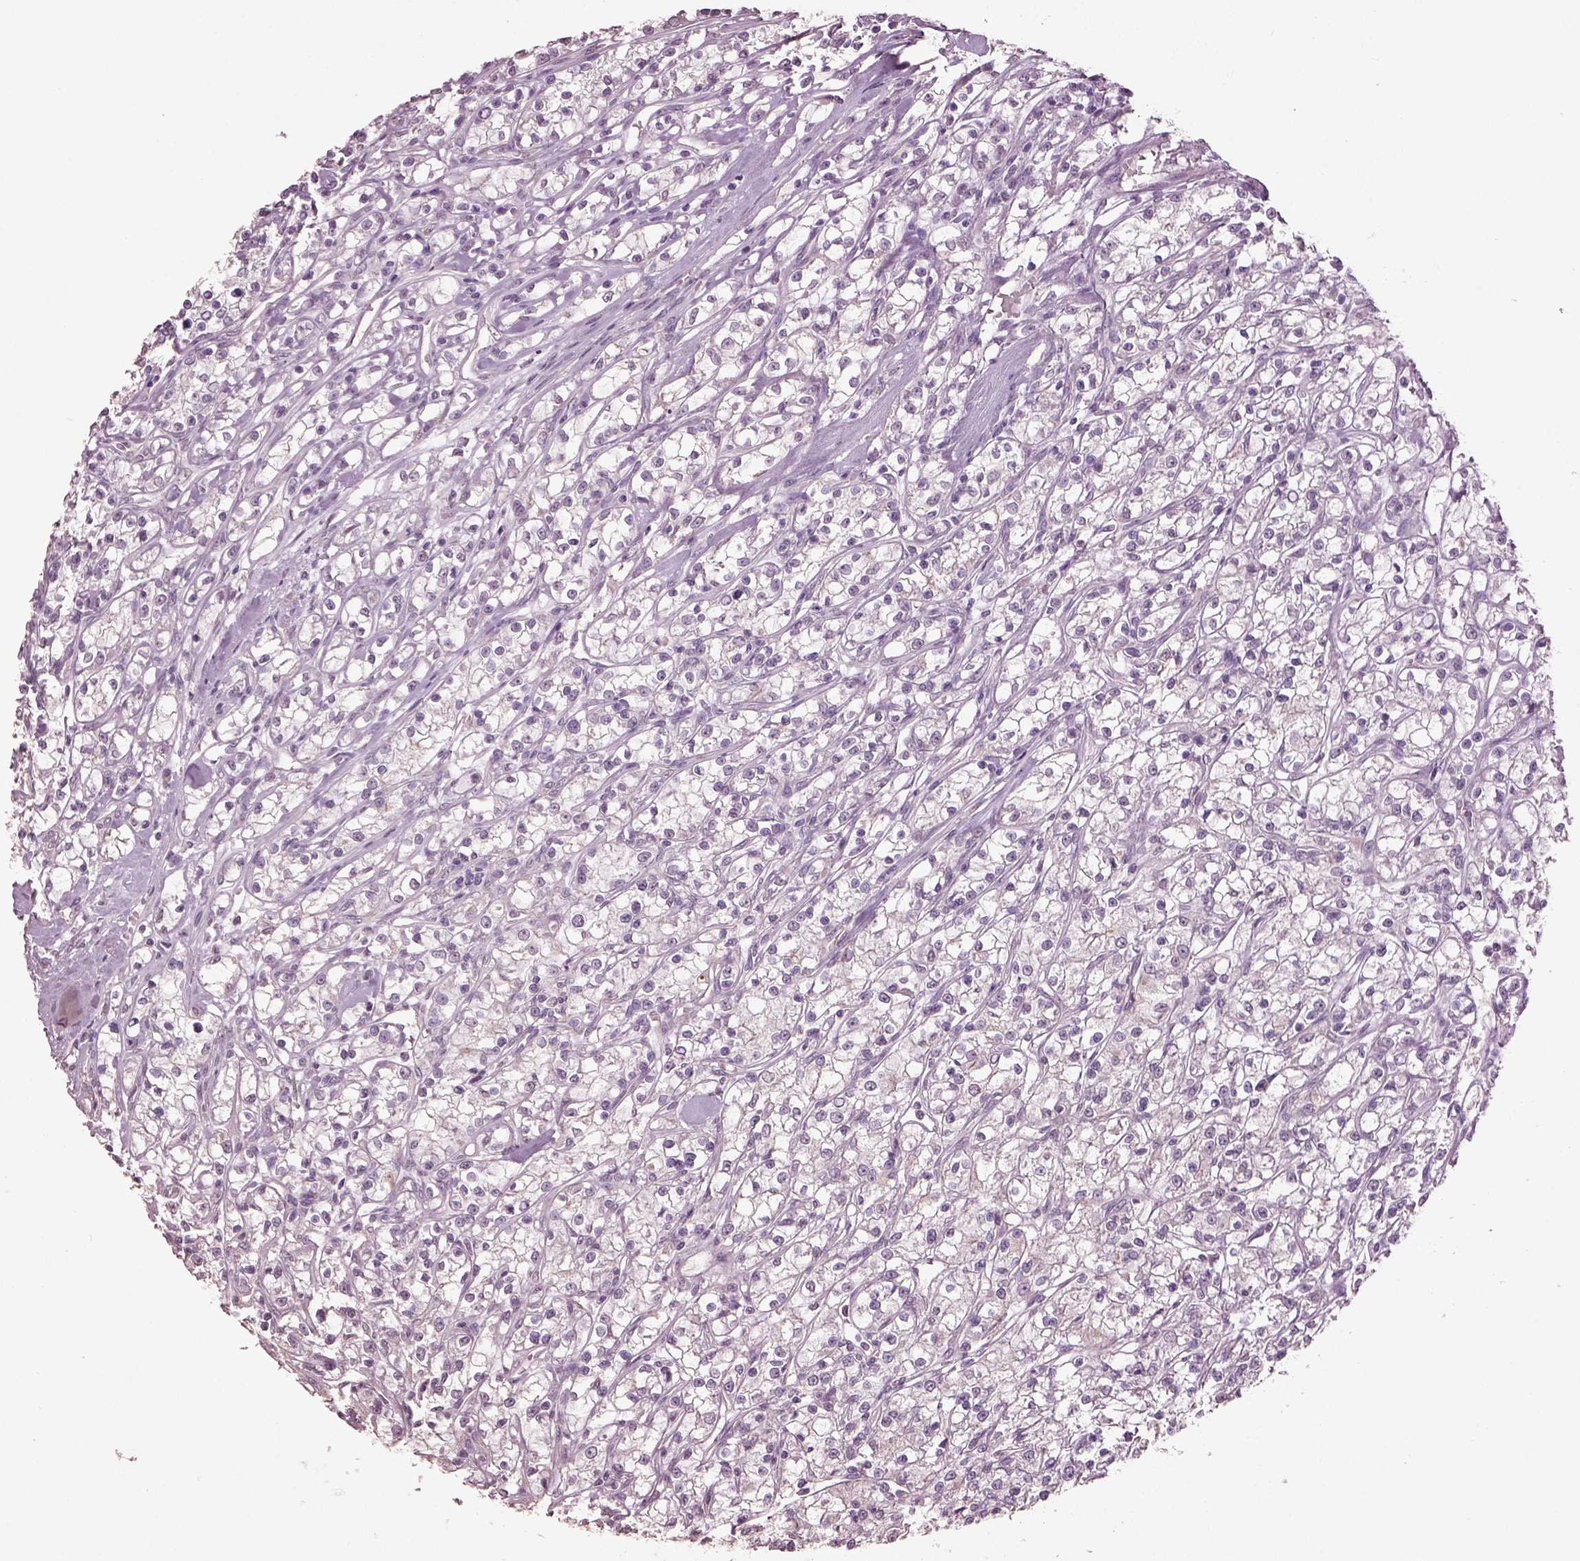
{"staining": {"intensity": "negative", "quantity": "none", "location": "none"}, "tissue": "renal cancer", "cell_type": "Tumor cells", "image_type": "cancer", "snomed": [{"axis": "morphology", "description": "Adenocarcinoma, NOS"}, {"axis": "topography", "description": "Kidney"}], "caption": "Micrograph shows no significant protein expression in tumor cells of adenocarcinoma (renal). (DAB (3,3'-diaminobenzidine) immunohistochemistry with hematoxylin counter stain).", "gene": "KCNIP3", "patient": {"sex": "female", "age": 59}}